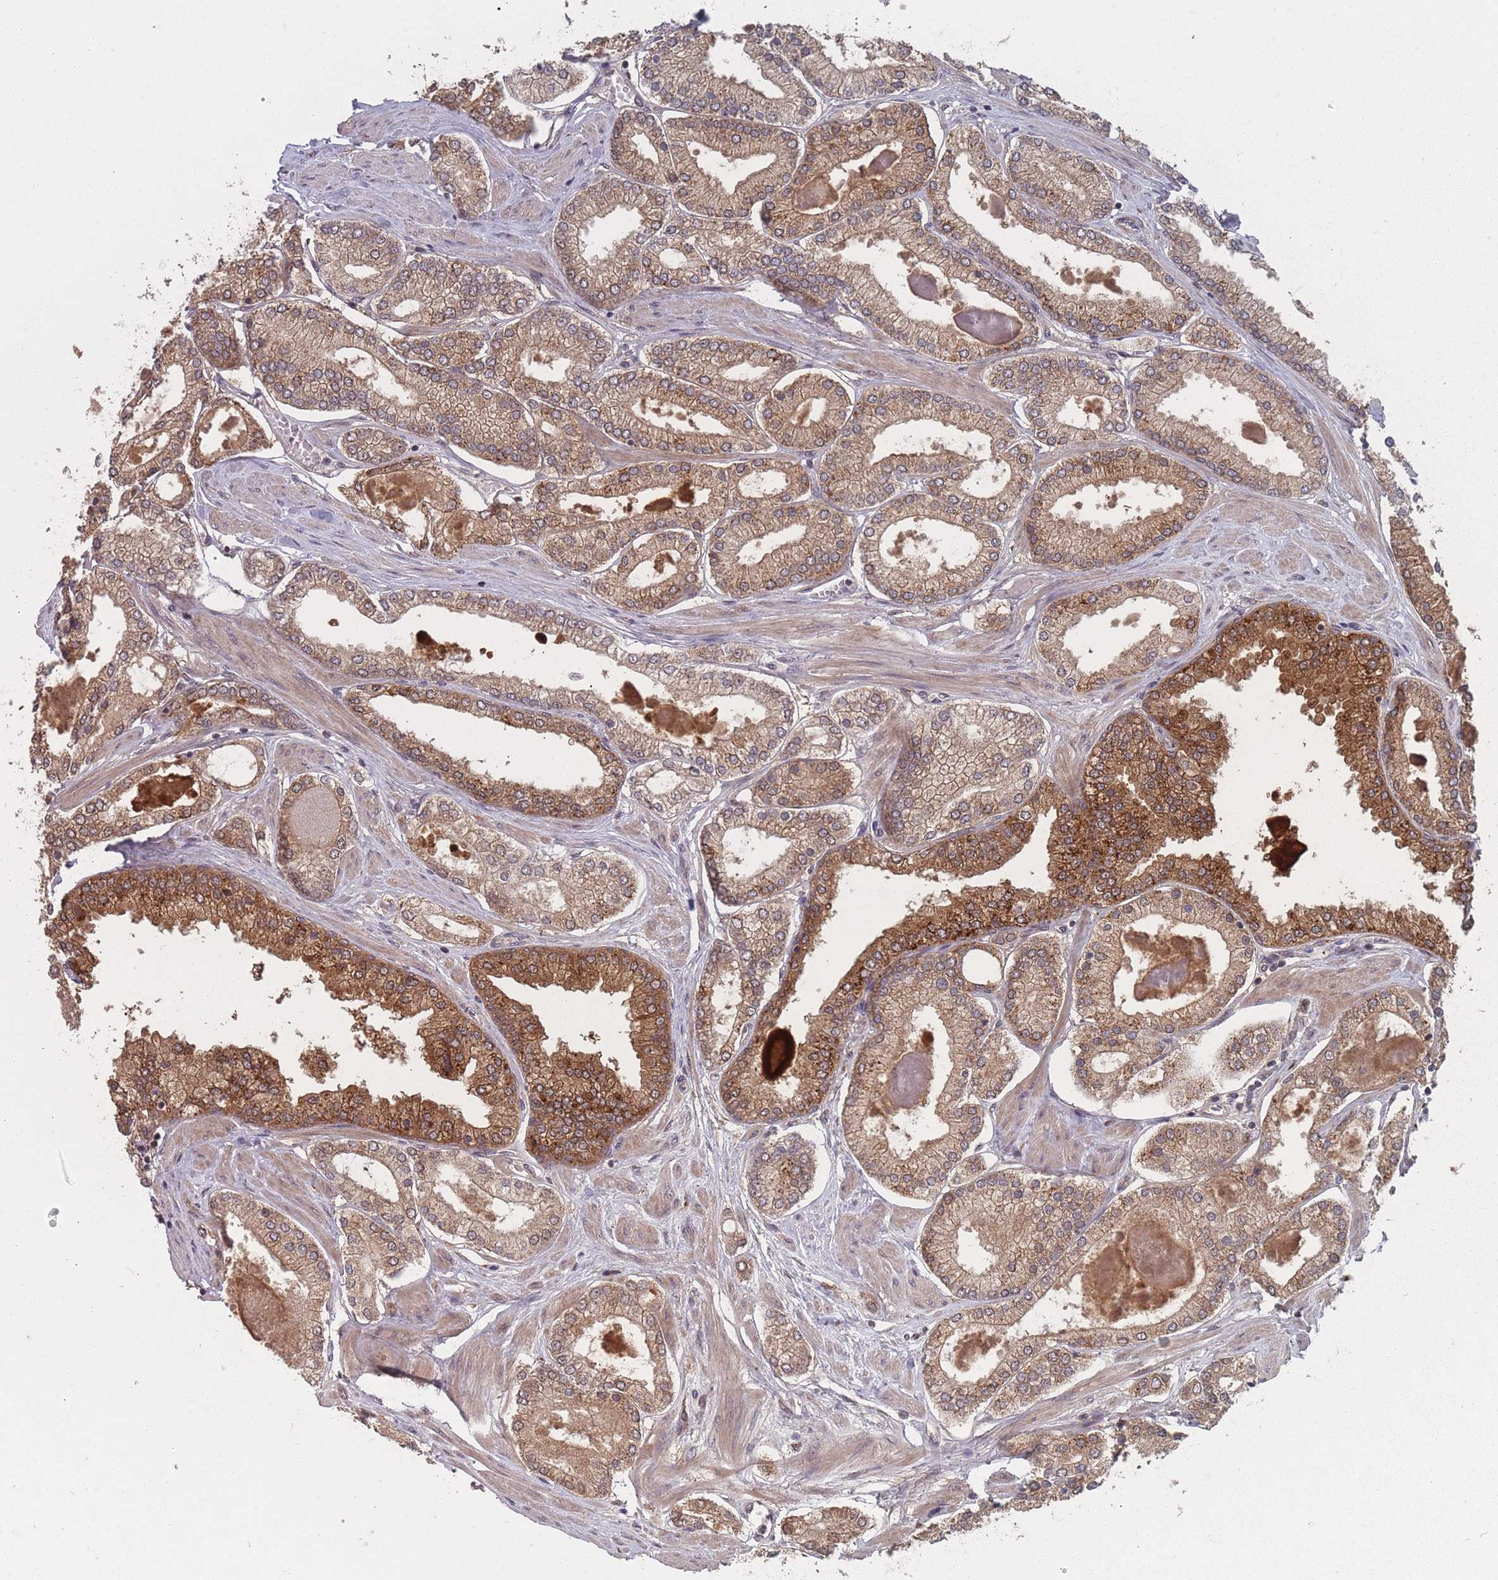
{"staining": {"intensity": "moderate", "quantity": ">75%", "location": "cytoplasmic/membranous"}, "tissue": "prostate cancer", "cell_type": "Tumor cells", "image_type": "cancer", "snomed": [{"axis": "morphology", "description": "Adenocarcinoma, Low grade"}, {"axis": "topography", "description": "Prostate"}], "caption": "Immunohistochemistry (IHC) micrograph of human adenocarcinoma (low-grade) (prostate) stained for a protein (brown), which exhibits medium levels of moderate cytoplasmic/membranous expression in about >75% of tumor cells.", "gene": "CNTRL", "patient": {"sex": "male", "age": 42}}